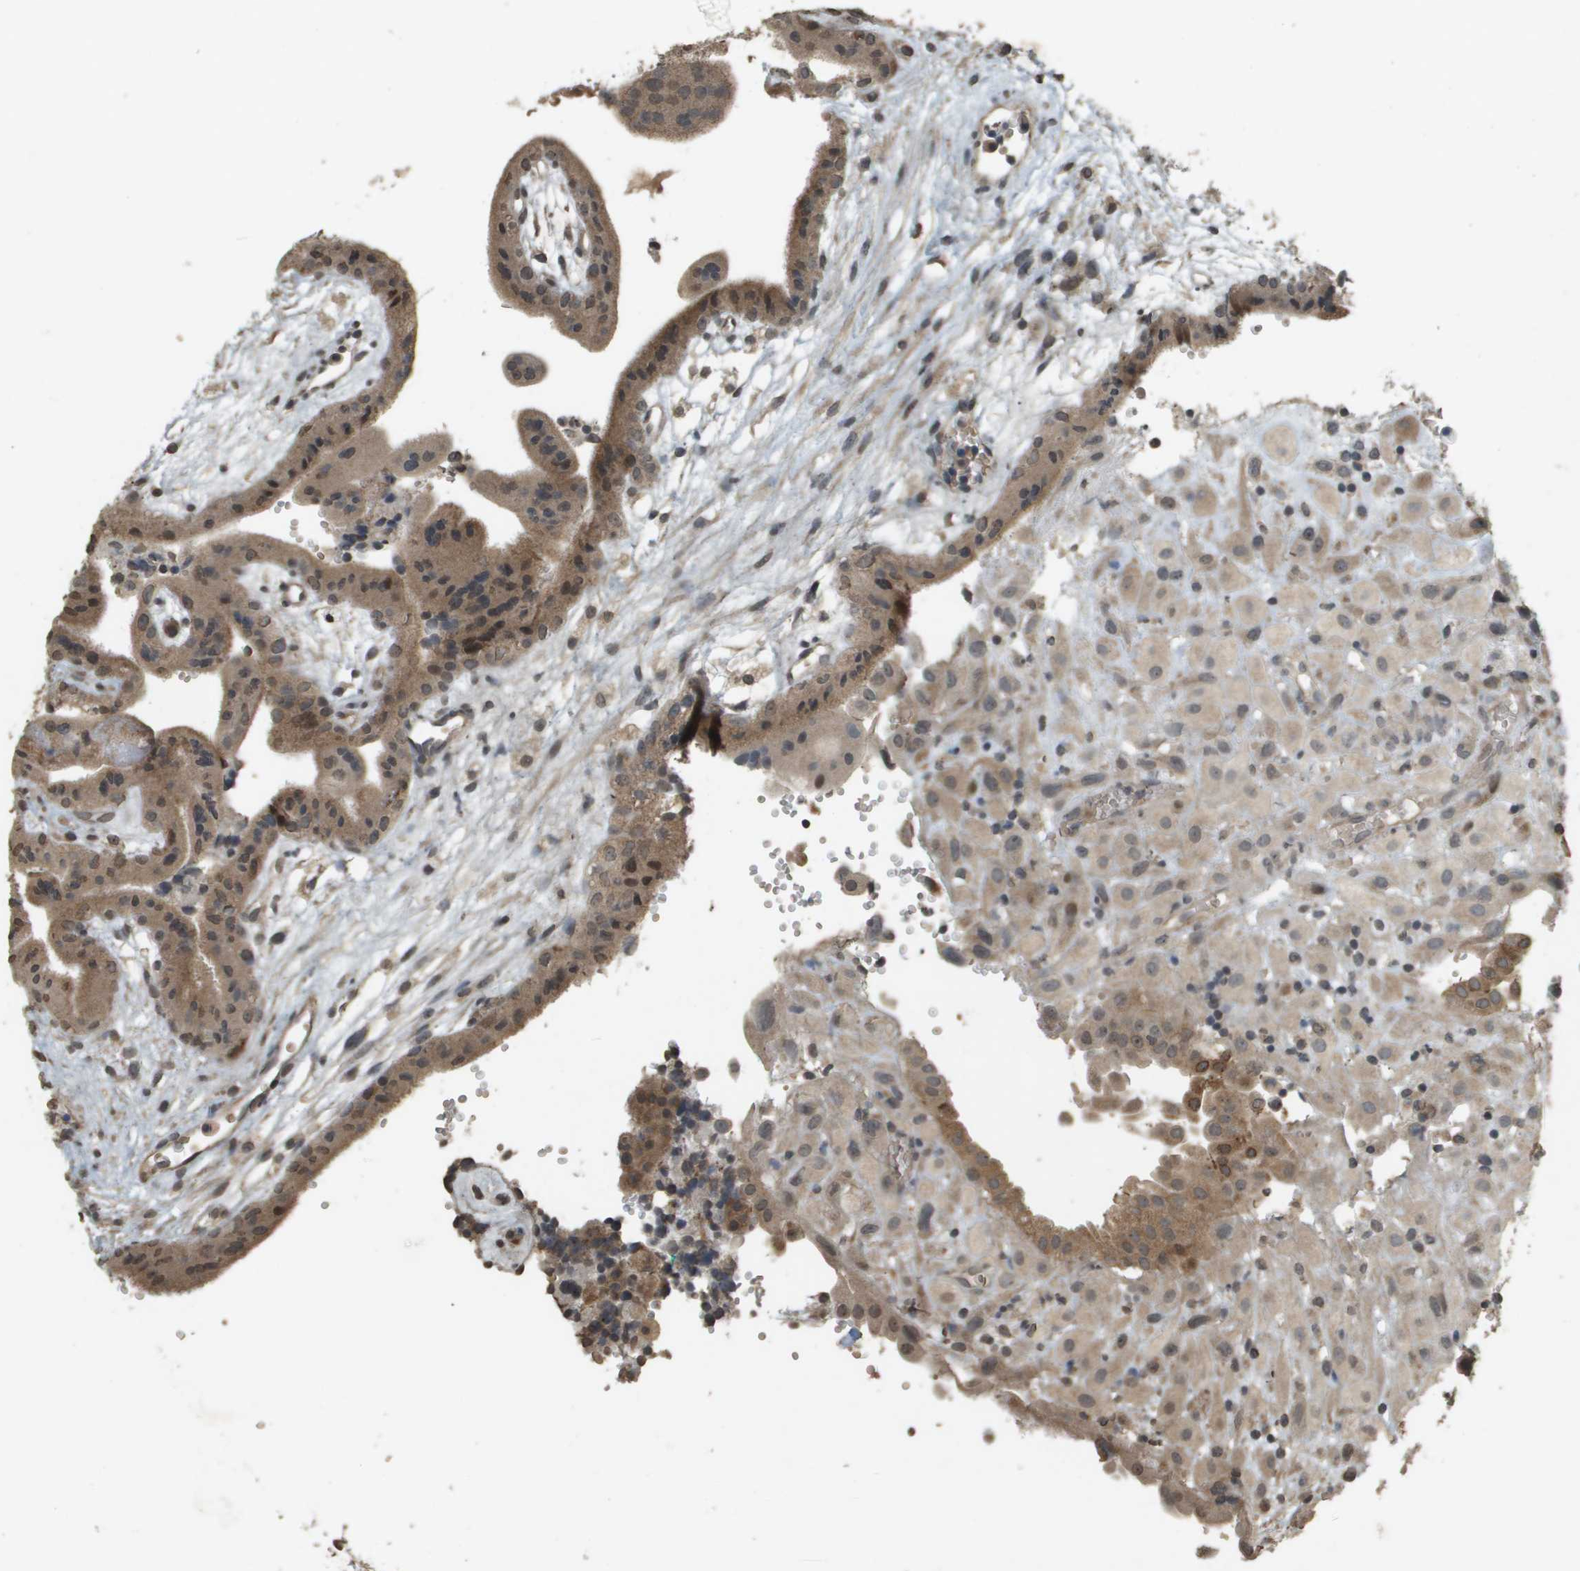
{"staining": {"intensity": "moderate", "quantity": ">75%", "location": "cytoplasmic/membranous"}, "tissue": "placenta", "cell_type": "Decidual cells", "image_type": "normal", "snomed": [{"axis": "morphology", "description": "Normal tissue, NOS"}, {"axis": "topography", "description": "Placenta"}], "caption": "Immunohistochemical staining of benign placenta displays moderate cytoplasmic/membranous protein staining in approximately >75% of decidual cells.", "gene": "RAB21", "patient": {"sex": "female", "age": 18}}